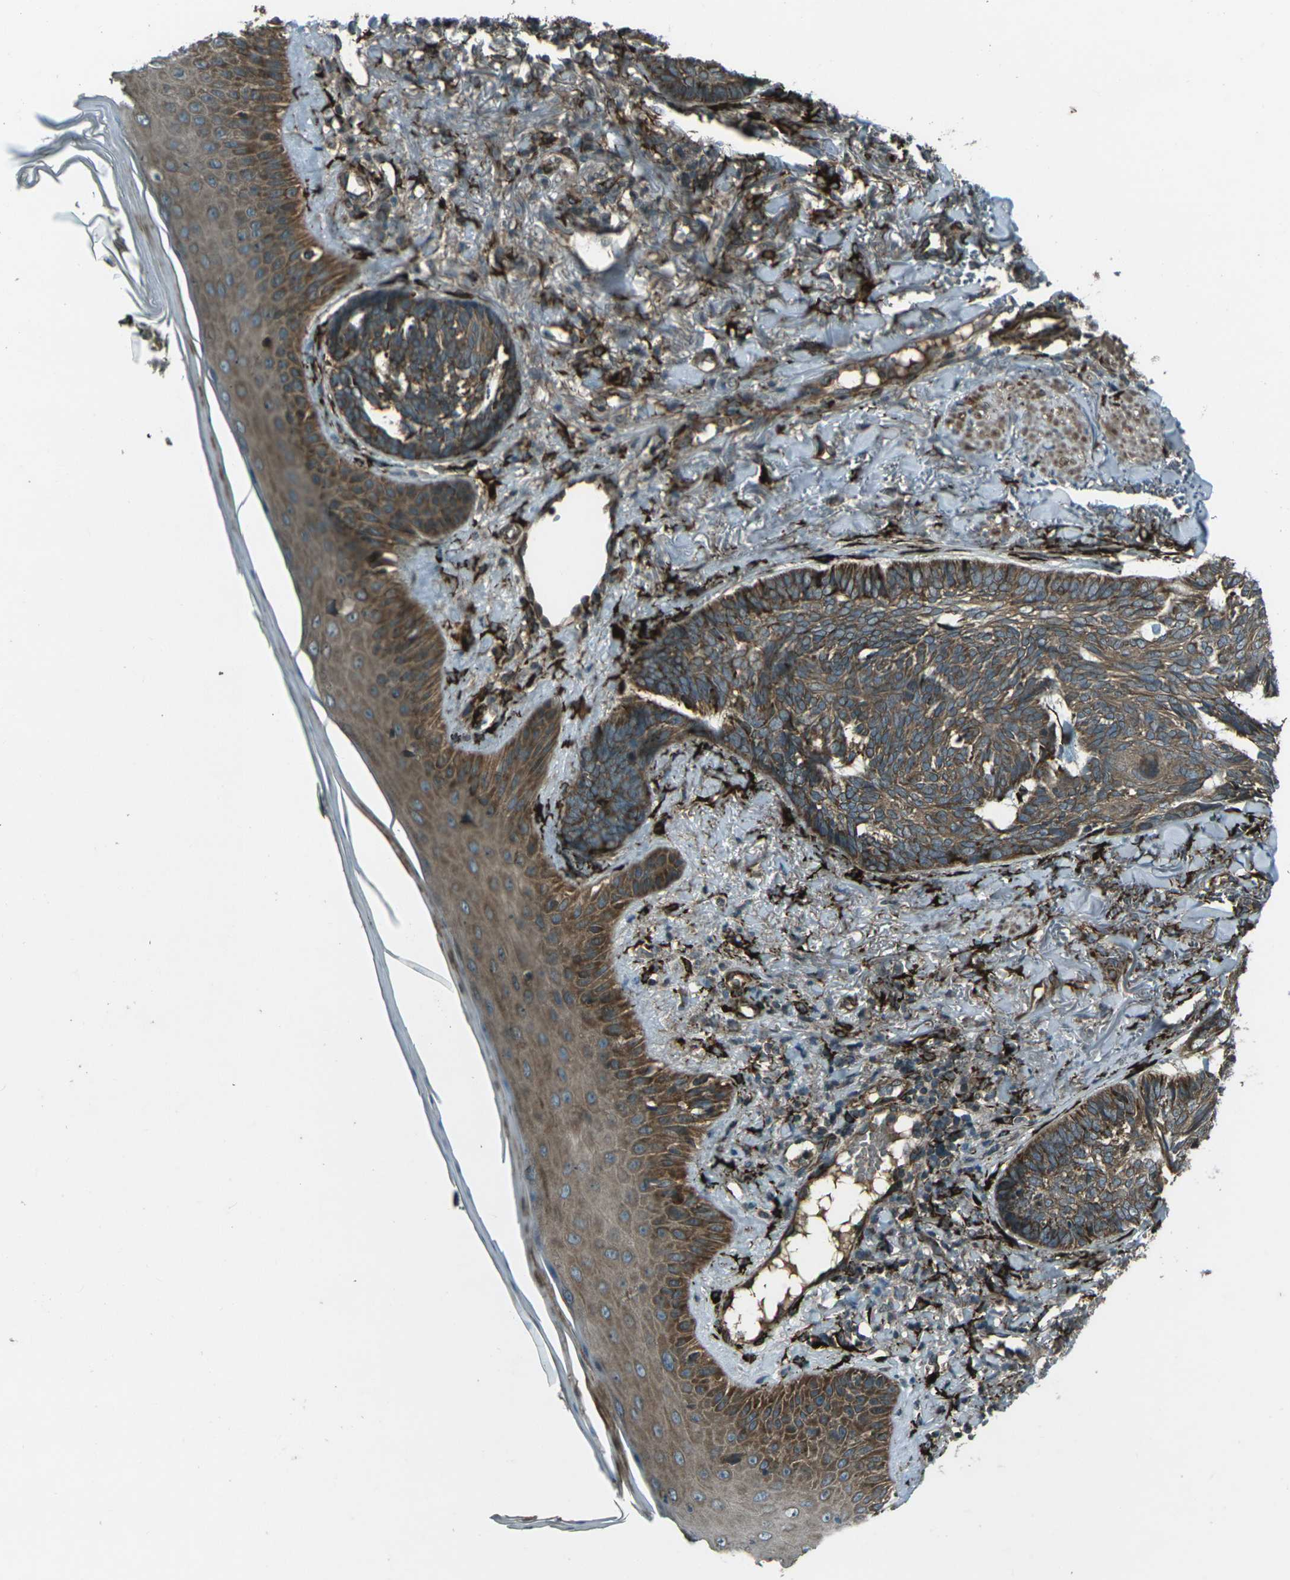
{"staining": {"intensity": "strong", "quantity": "25%-75%", "location": "cytoplasmic/membranous"}, "tissue": "skin cancer", "cell_type": "Tumor cells", "image_type": "cancer", "snomed": [{"axis": "morphology", "description": "Basal cell carcinoma"}, {"axis": "topography", "description": "Skin"}], "caption": "Brown immunohistochemical staining in human skin basal cell carcinoma shows strong cytoplasmic/membranous positivity in approximately 25%-75% of tumor cells.", "gene": "LSMEM1", "patient": {"sex": "male", "age": 43}}